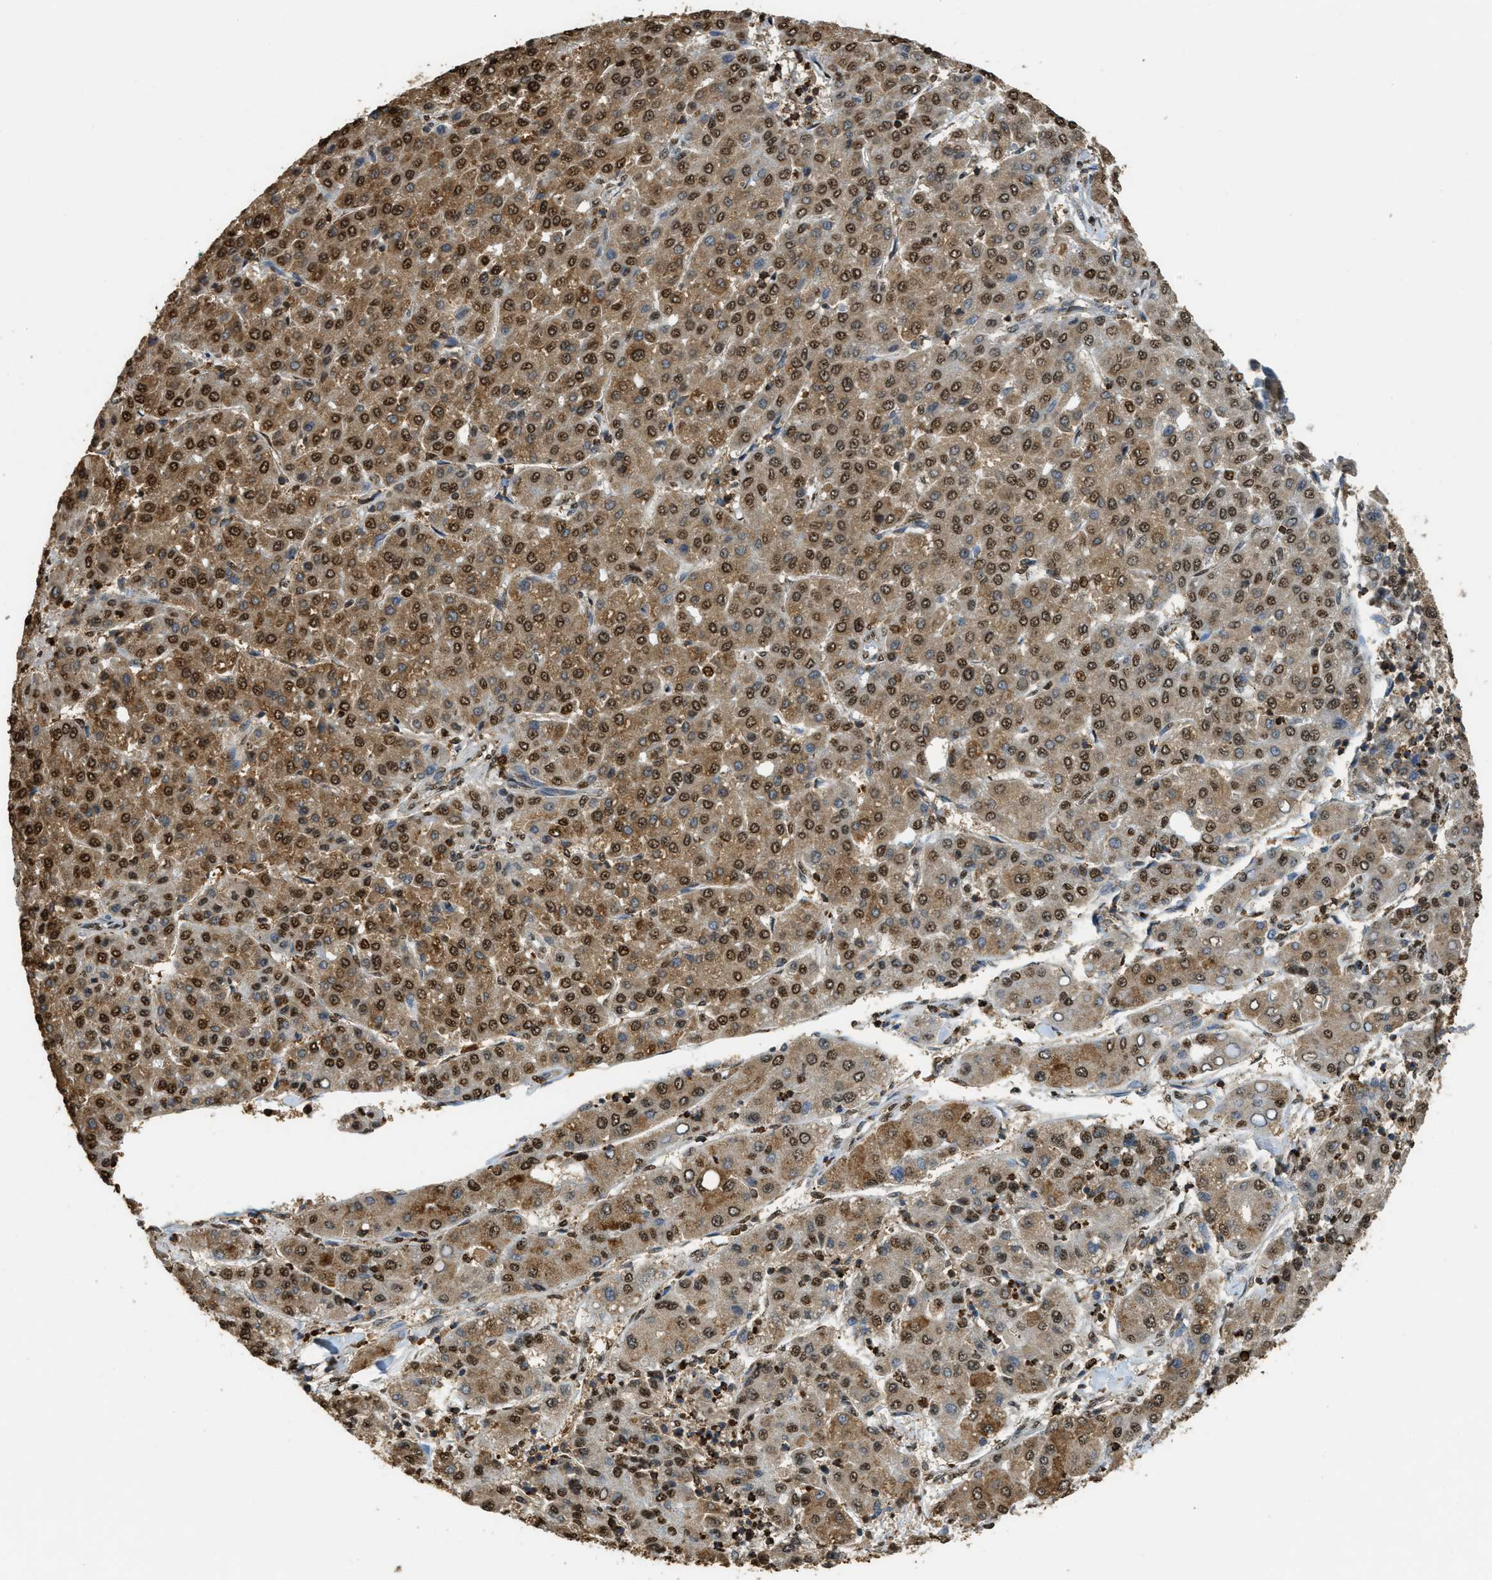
{"staining": {"intensity": "strong", "quantity": ">75%", "location": "cytoplasmic/membranous,nuclear"}, "tissue": "liver cancer", "cell_type": "Tumor cells", "image_type": "cancer", "snomed": [{"axis": "morphology", "description": "Carcinoma, Hepatocellular, NOS"}, {"axis": "topography", "description": "Liver"}], "caption": "Tumor cells demonstrate strong cytoplasmic/membranous and nuclear expression in about >75% of cells in liver hepatocellular carcinoma. (Stains: DAB in brown, nuclei in blue, Microscopy: brightfield microscopy at high magnification).", "gene": "NR5A2", "patient": {"sex": "male", "age": 65}}